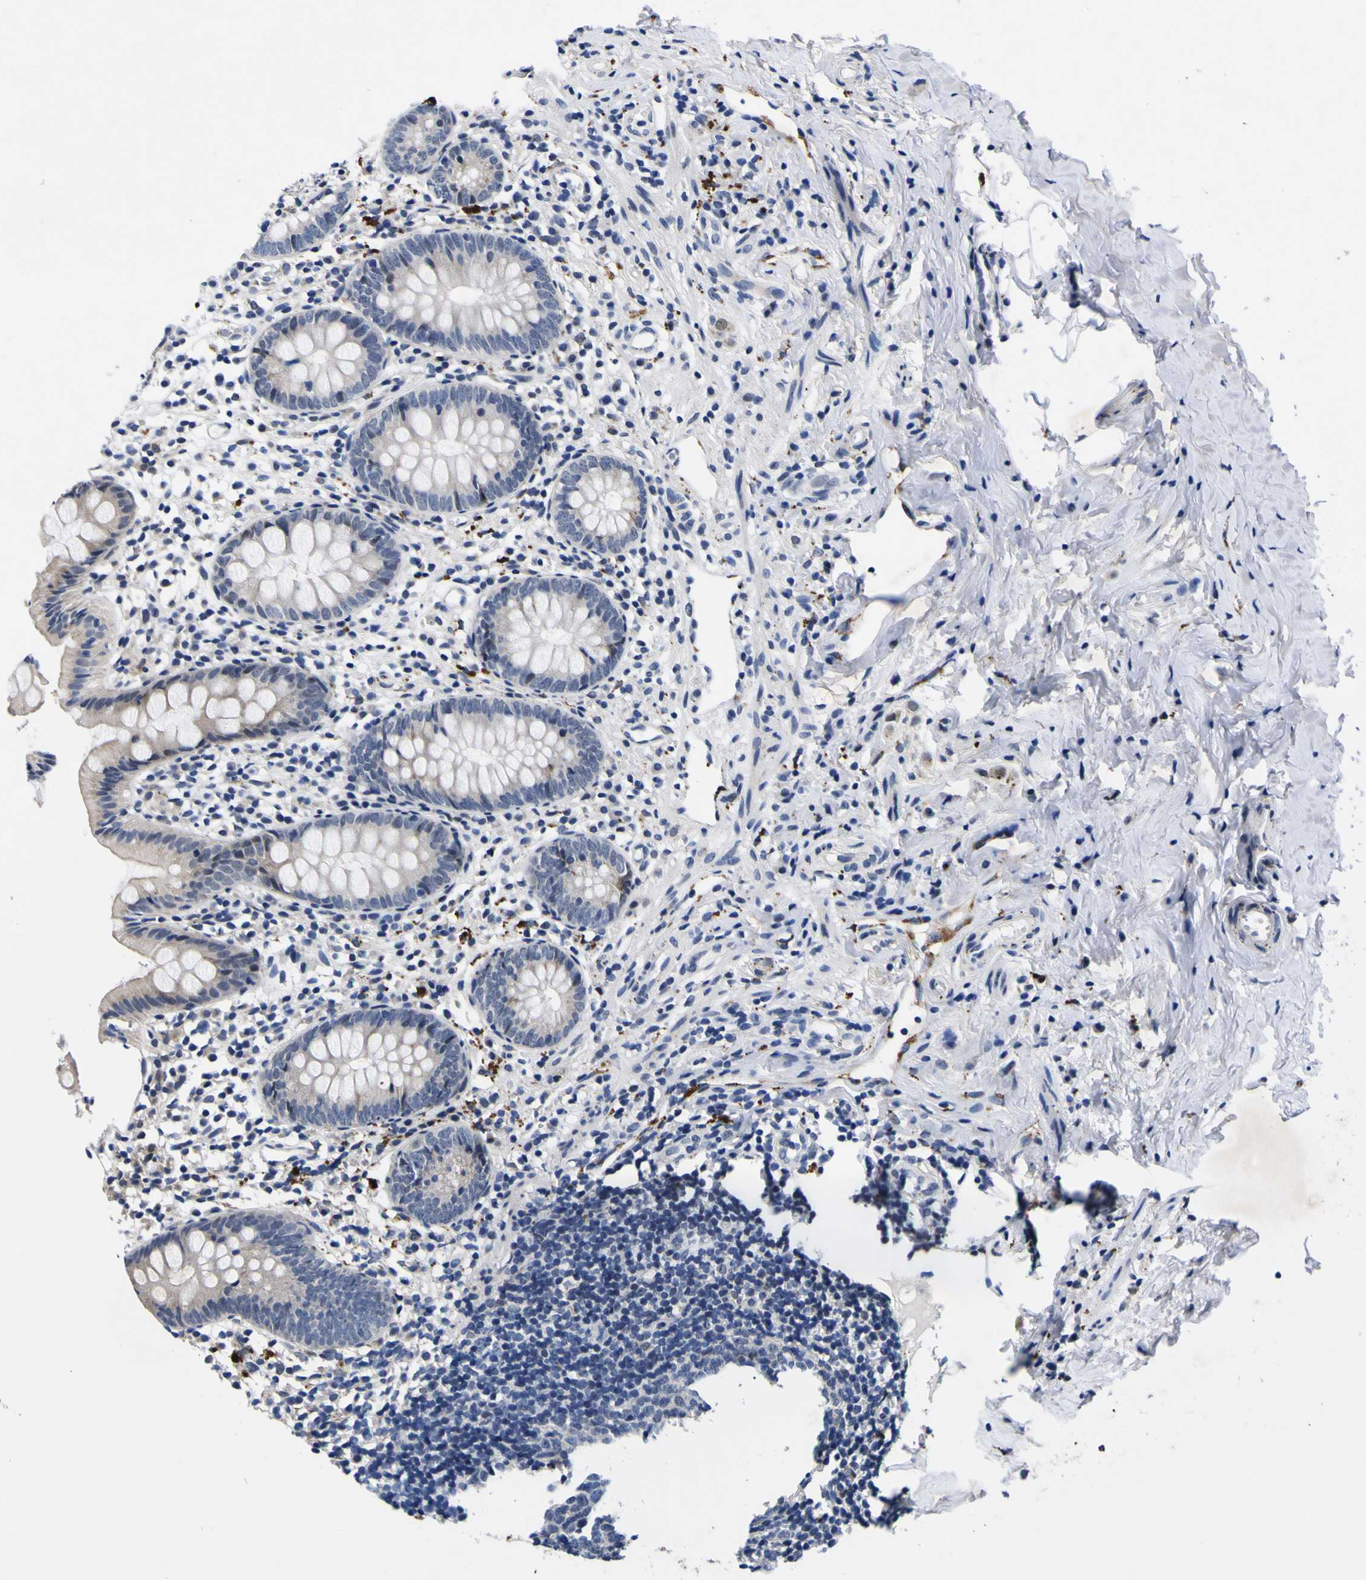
{"staining": {"intensity": "weak", "quantity": "<25%", "location": "cytoplasmic/membranous"}, "tissue": "appendix", "cell_type": "Glandular cells", "image_type": "normal", "snomed": [{"axis": "morphology", "description": "Normal tissue, NOS"}, {"axis": "topography", "description": "Appendix"}], "caption": "This is an immunohistochemistry (IHC) micrograph of benign human appendix. There is no staining in glandular cells.", "gene": "IGFLR1", "patient": {"sex": "female", "age": 20}}